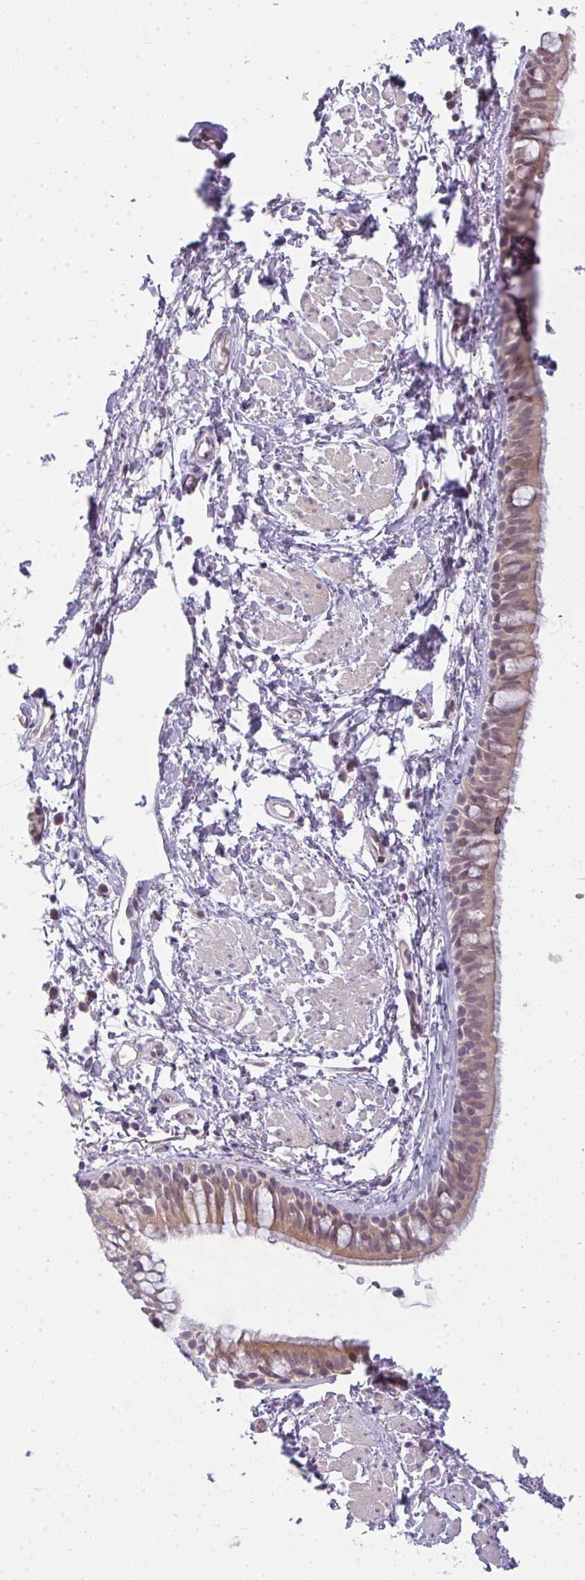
{"staining": {"intensity": "weak", "quantity": "<25%", "location": "cytoplasmic/membranous"}, "tissue": "bronchus", "cell_type": "Respiratory epithelial cells", "image_type": "normal", "snomed": [{"axis": "morphology", "description": "Normal tissue, NOS"}, {"axis": "topography", "description": "Lymph node"}, {"axis": "topography", "description": "Cartilage tissue"}, {"axis": "topography", "description": "Bronchus"}], "caption": "A high-resolution photomicrograph shows IHC staining of benign bronchus, which reveals no significant staining in respiratory epithelial cells. (Immunohistochemistry (ihc), brightfield microscopy, high magnification).", "gene": "CSE1L", "patient": {"sex": "female", "age": 70}}